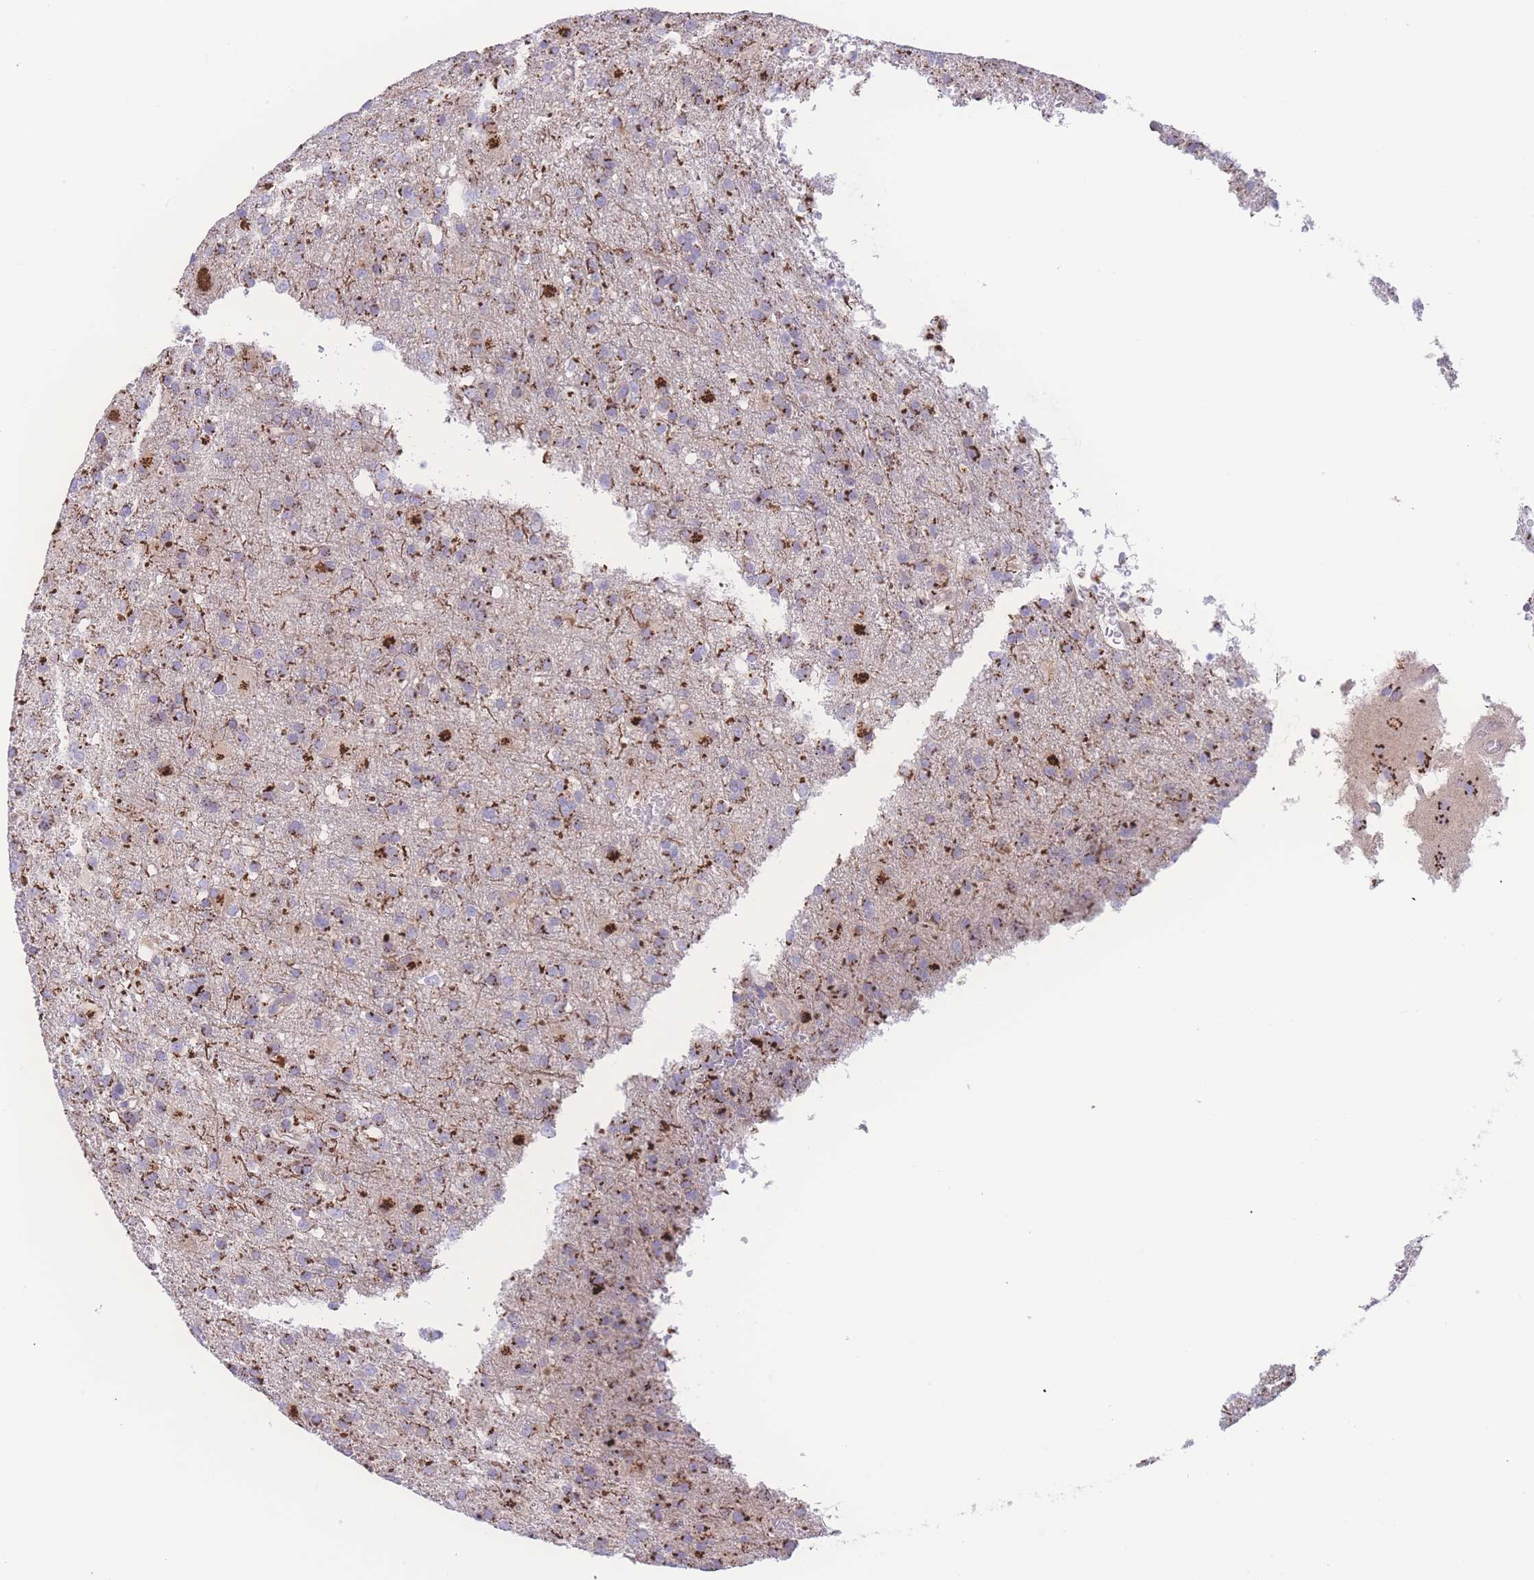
{"staining": {"intensity": "strong", "quantity": ">75%", "location": "cytoplasmic/membranous"}, "tissue": "glioma", "cell_type": "Tumor cells", "image_type": "cancer", "snomed": [{"axis": "morphology", "description": "Glioma, malignant, High grade"}, {"axis": "topography", "description": "Brain"}], "caption": "Glioma stained with a protein marker demonstrates strong staining in tumor cells.", "gene": "GOLM2", "patient": {"sex": "female", "age": 74}}